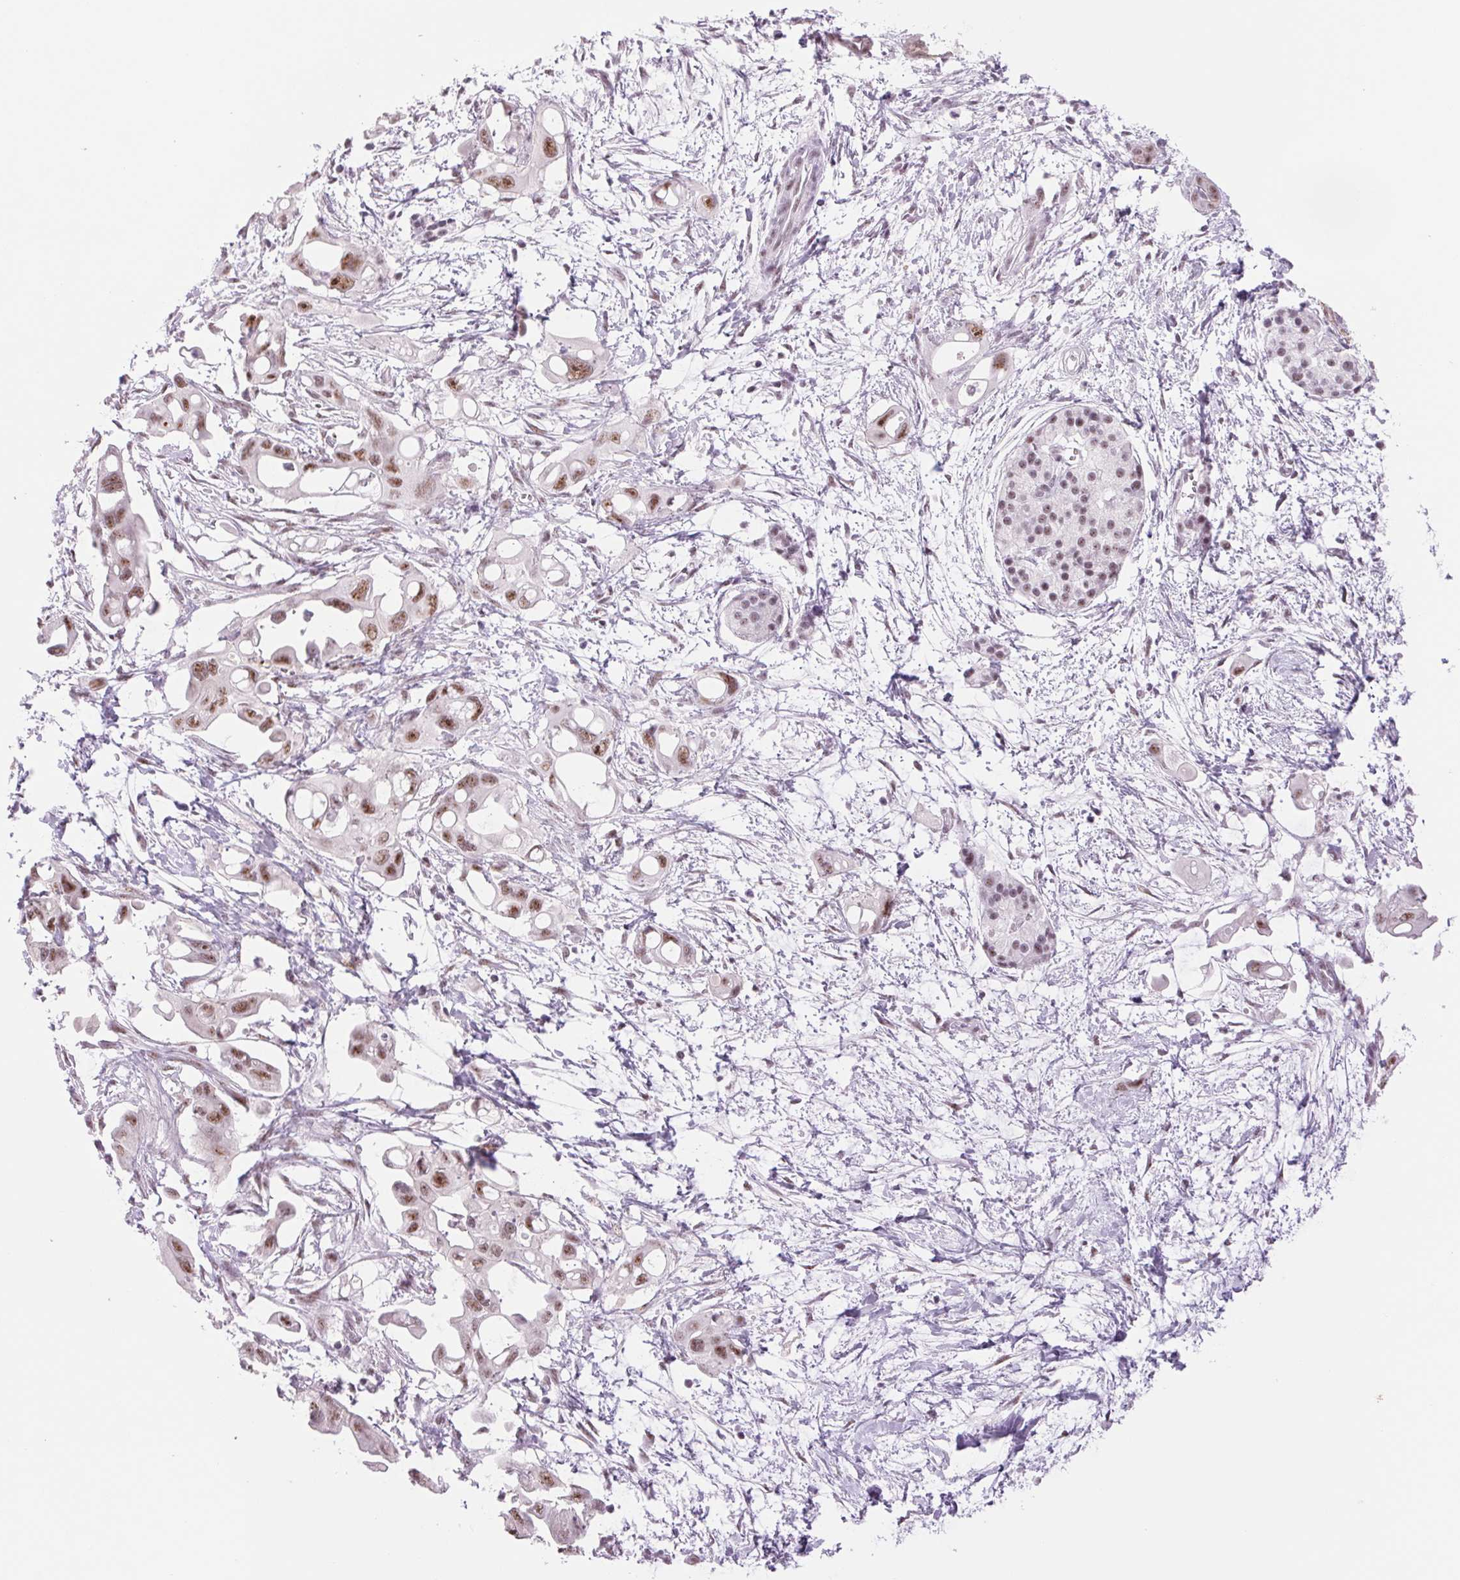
{"staining": {"intensity": "moderate", "quantity": "25%-75%", "location": "nuclear"}, "tissue": "pancreatic cancer", "cell_type": "Tumor cells", "image_type": "cancer", "snomed": [{"axis": "morphology", "description": "Adenocarcinoma, NOS"}, {"axis": "topography", "description": "Pancreas"}], "caption": "A brown stain shows moderate nuclear staining of a protein in pancreatic cancer tumor cells.", "gene": "ZC3H14", "patient": {"sex": "male", "age": 61}}